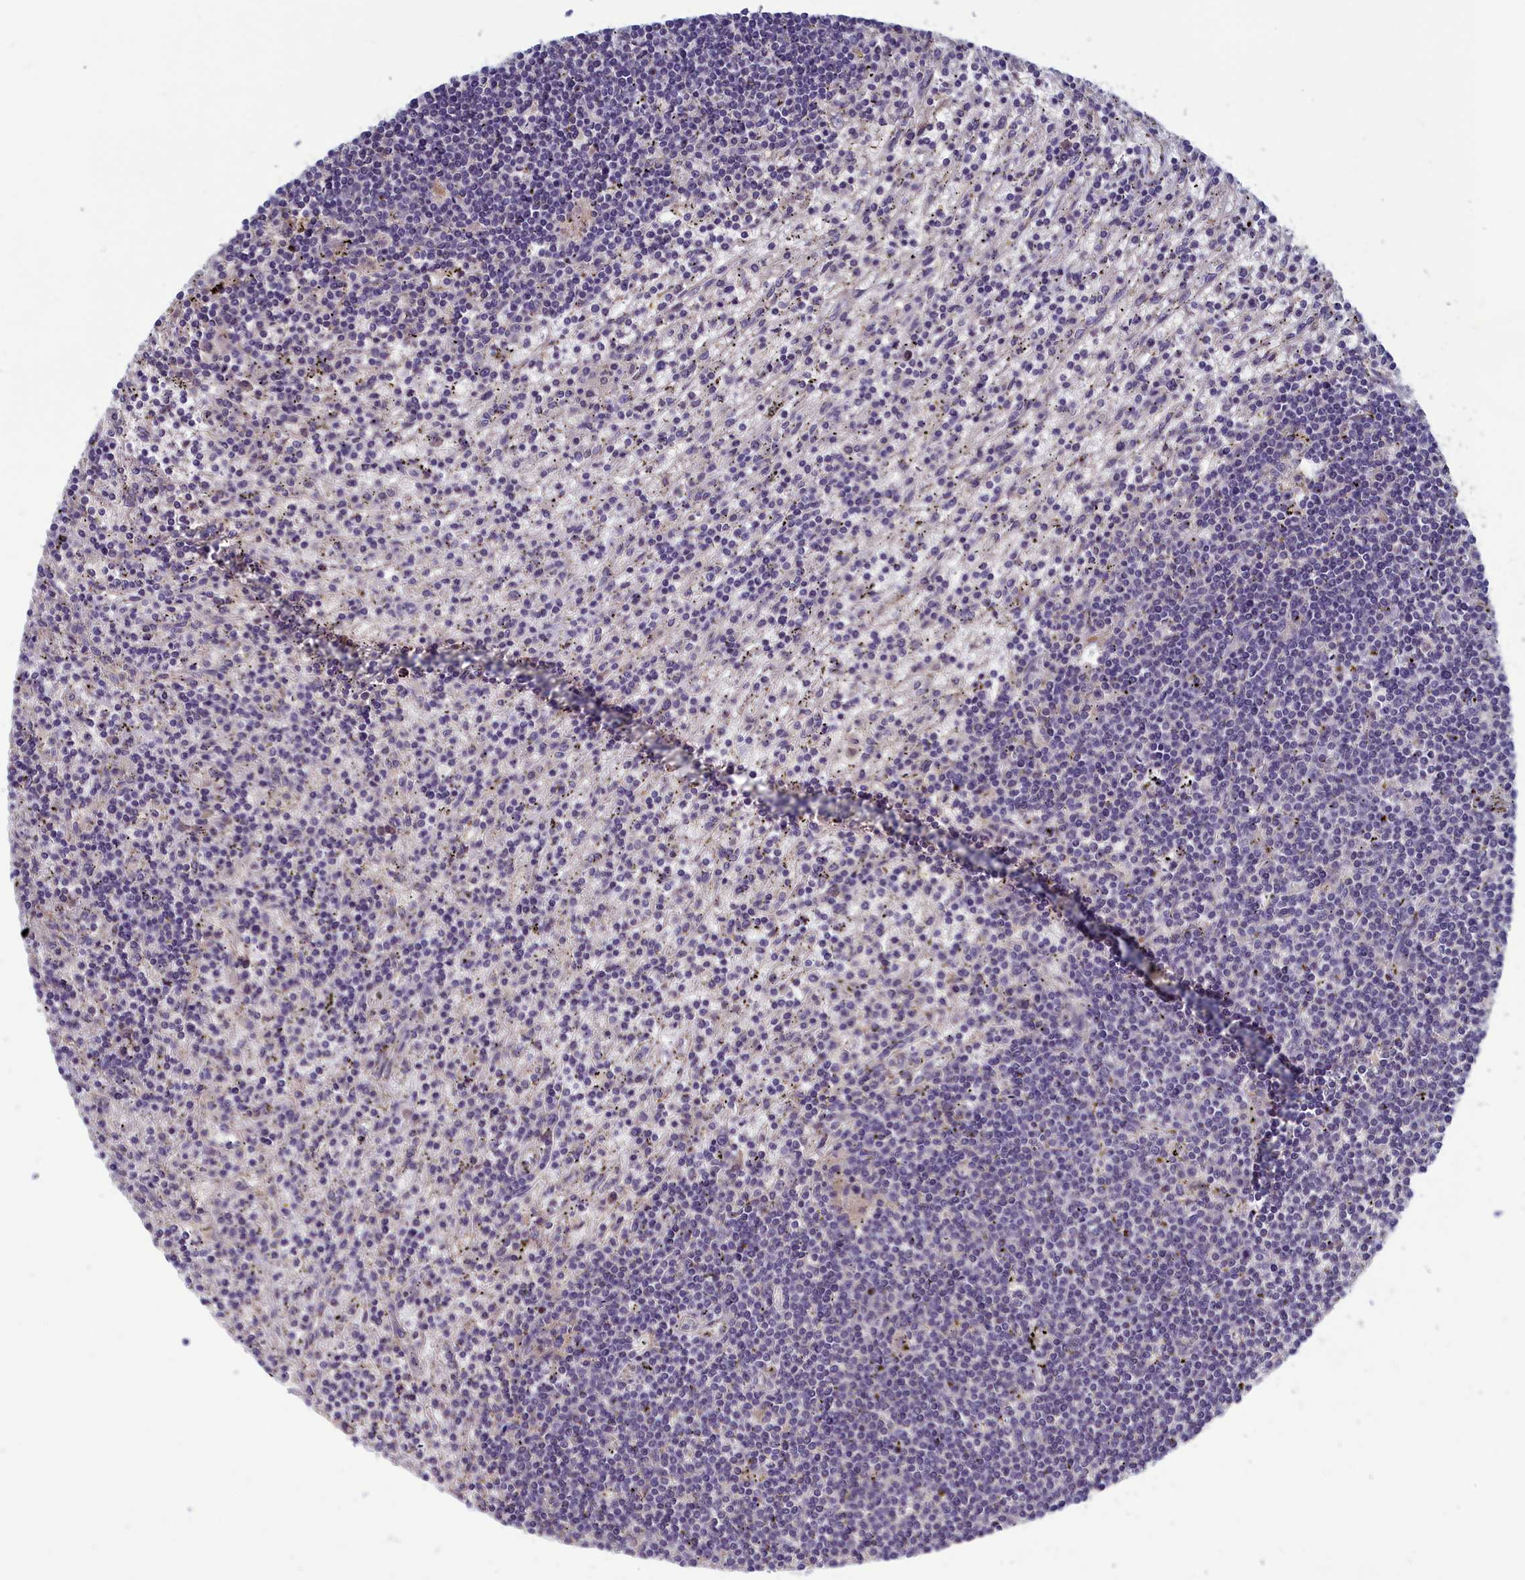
{"staining": {"intensity": "negative", "quantity": "none", "location": "none"}, "tissue": "lymphoma", "cell_type": "Tumor cells", "image_type": "cancer", "snomed": [{"axis": "morphology", "description": "Malignant lymphoma, non-Hodgkin's type, Low grade"}, {"axis": "topography", "description": "Spleen"}], "caption": "High magnification brightfield microscopy of lymphoma stained with DAB (3,3'-diaminobenzidine) (brown) and counterstained with hematoxylin (blue): tumor cells show no significant positivity.", "gene": "HECA", "patient": {"sex": "male", "age": 76}}